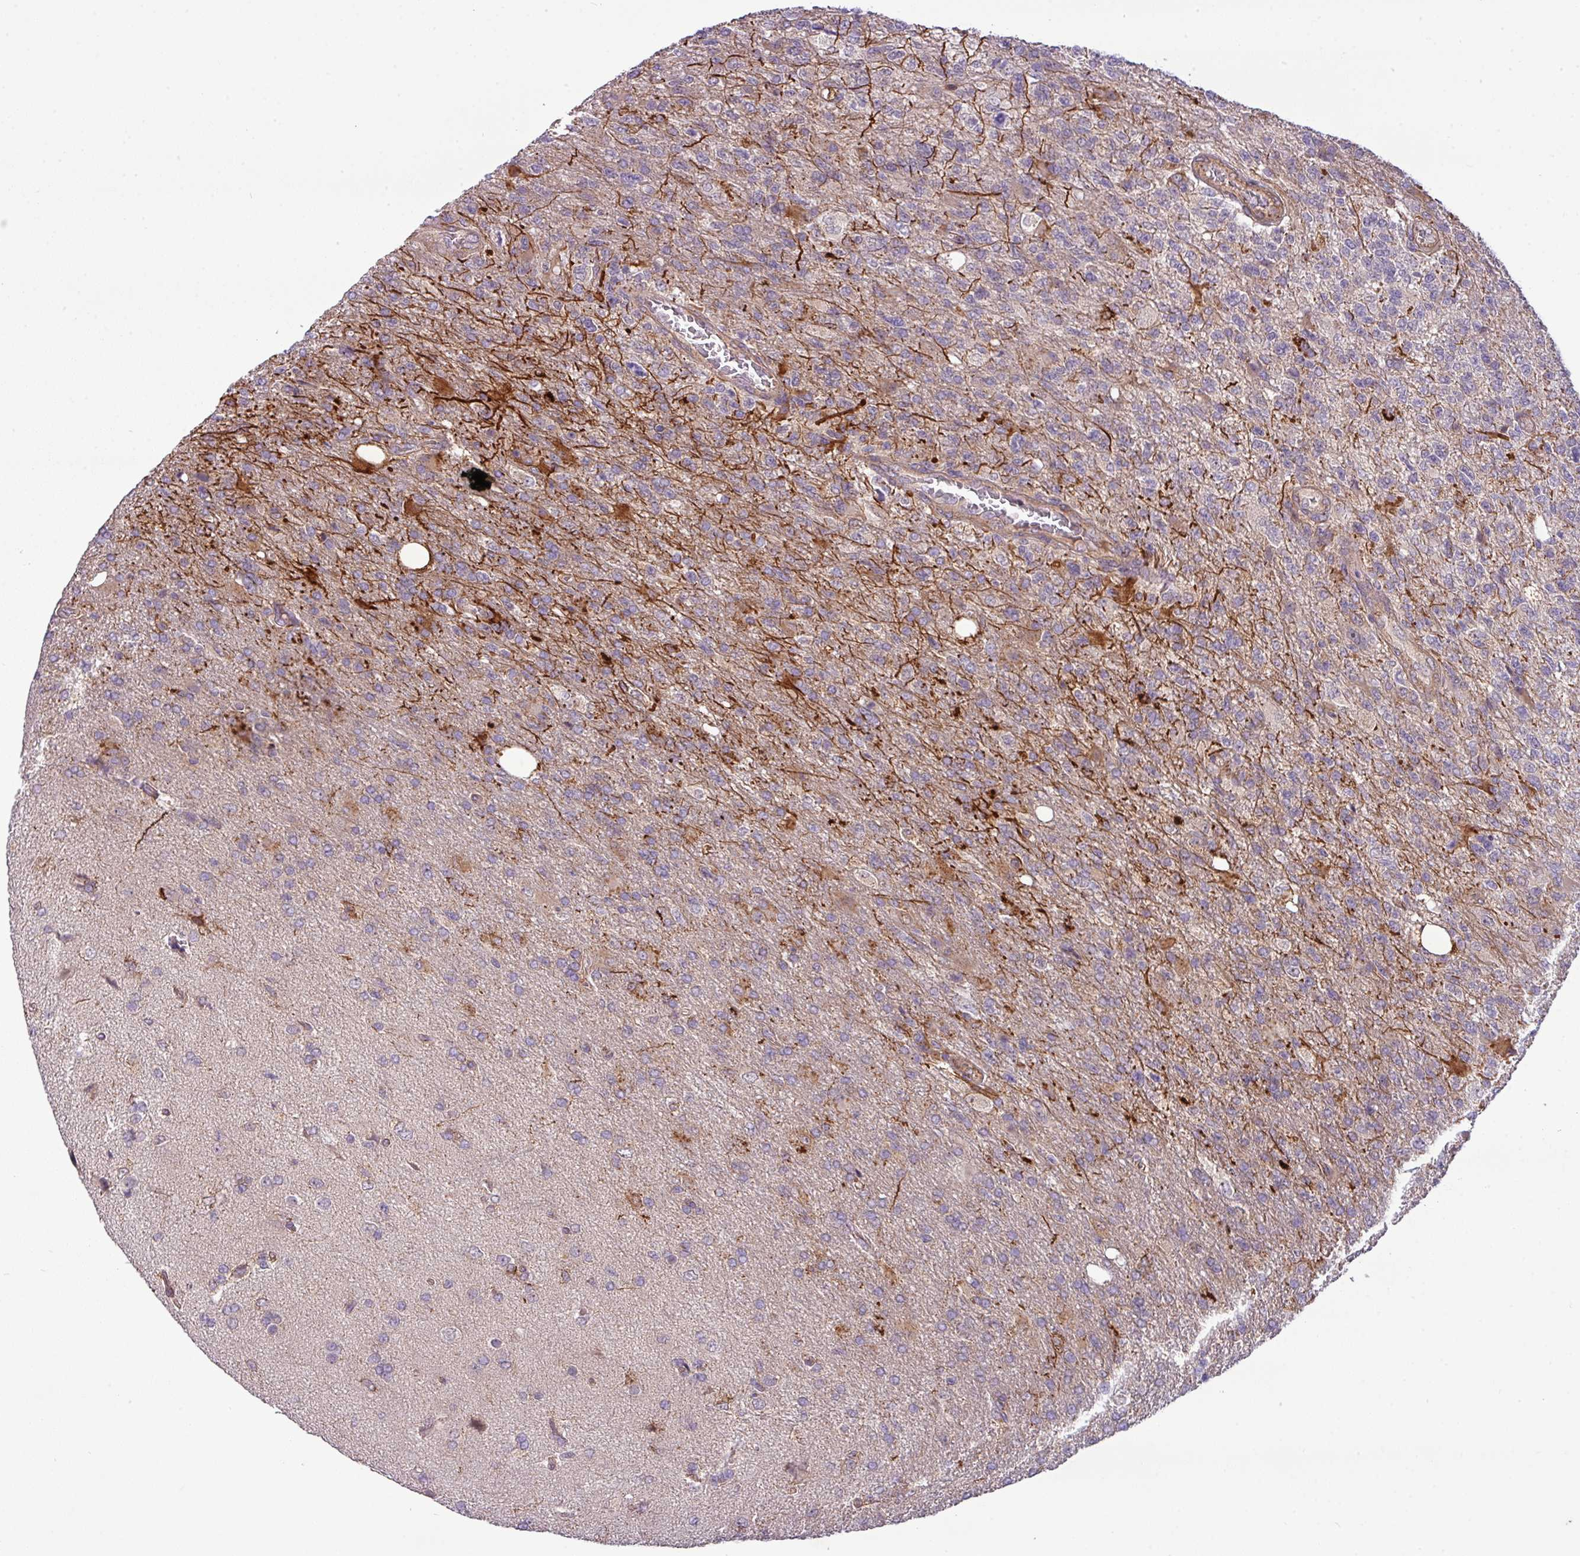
{"staining": {"intensity": "negative", "quantity": "none", "location": "none"}, "tissue": "glioma", "cell_type": "Tumor cells", "image_type": "cancer", "snomed": [{"axis": "morphology", "description": "Glioma, malignant, High grade"}, {"axis": "topography", "description": "Brain"}], "caption": "An IHC photomicrograph of glioma is shown. There is no staining in tumor cells of glioma.", "gene": "ZNF35", "patient": {"sex": "male", "age": 56}}